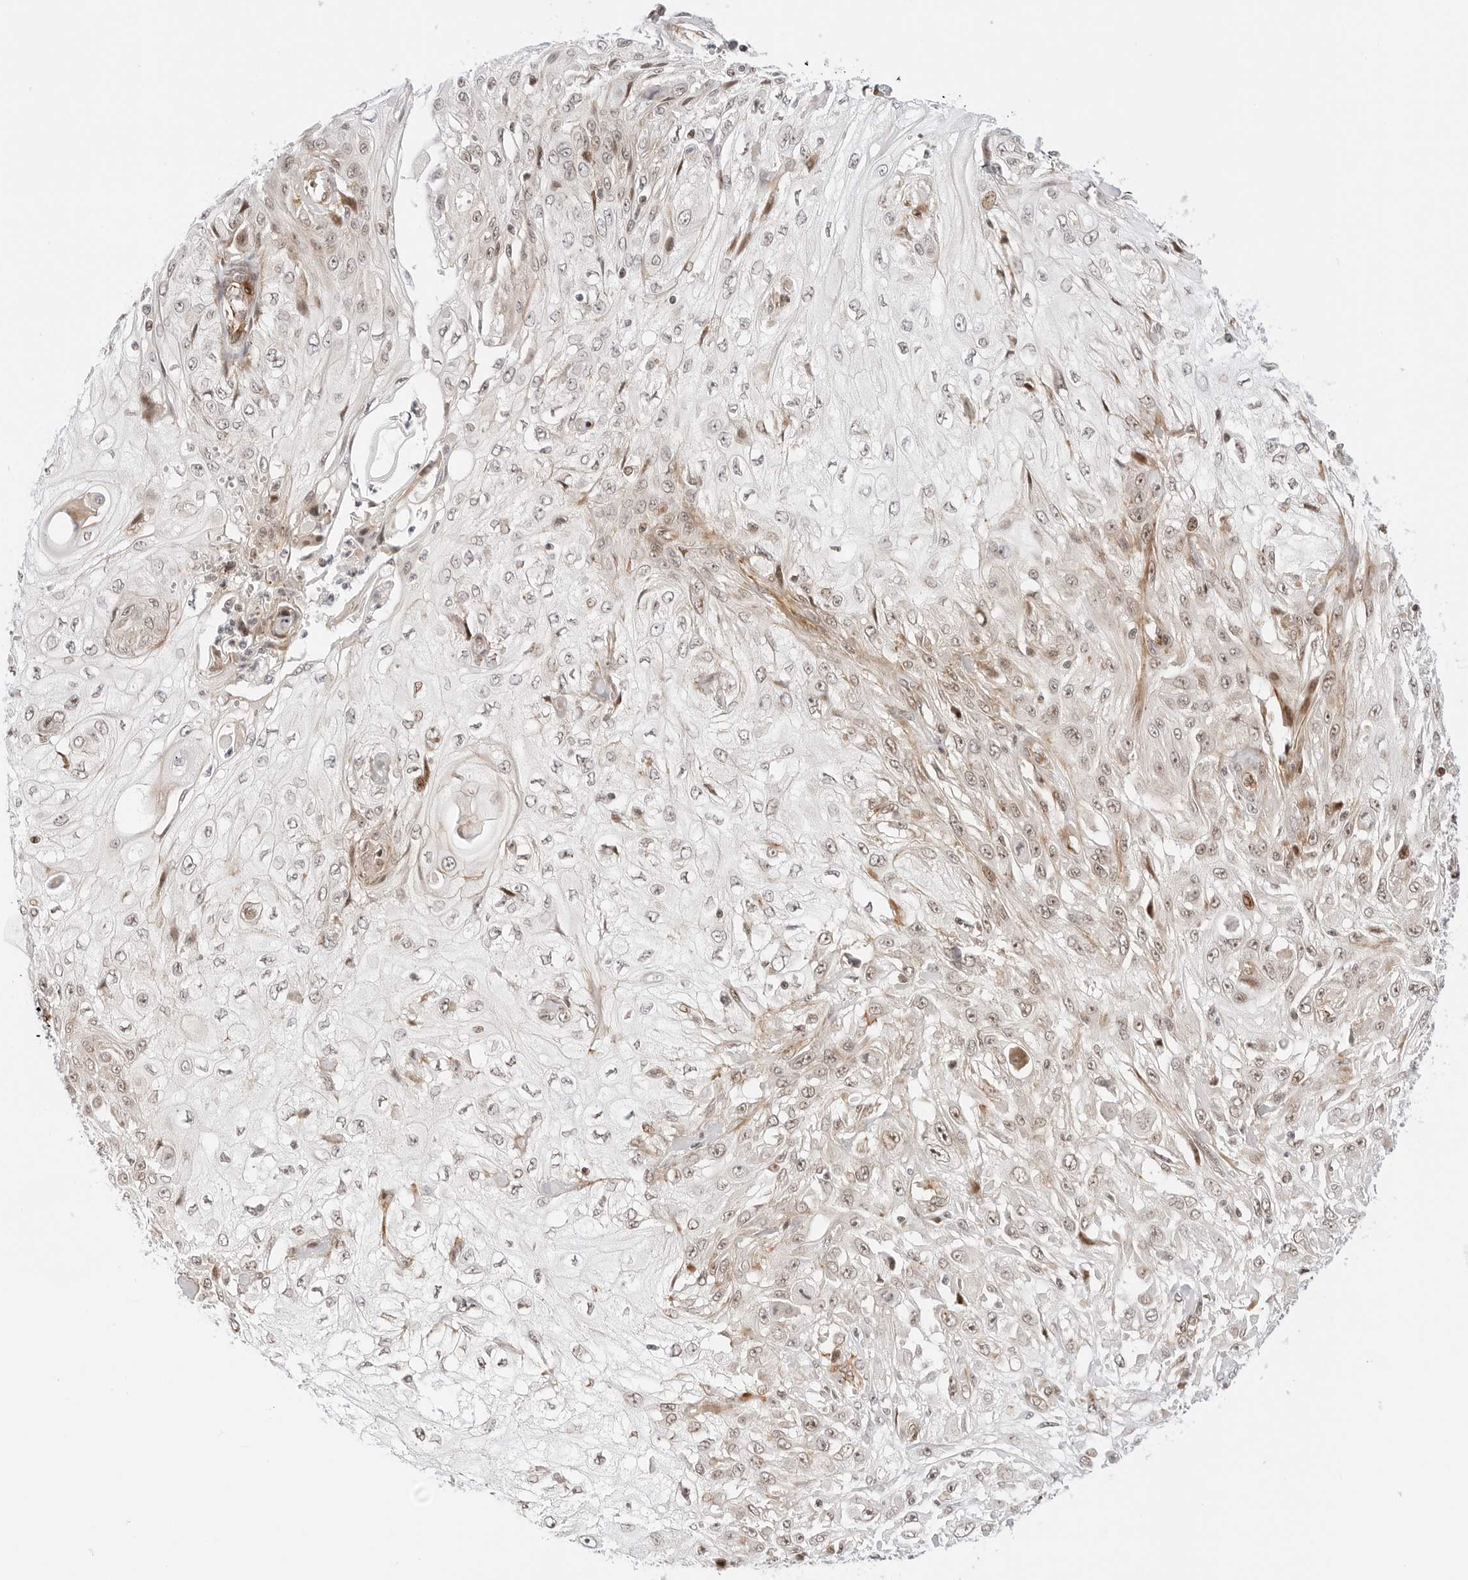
{"staining": {"intensity": "weak", "quantity": "25%-75%", "location": "nuclear"}, "tissue": "skin cancer", "cell_type": "Tumor cells", "image_type": "cancer", "snomed": [{"axis": "morphology", "description": "Squamous cell carcinoma, NOS"}, {"axis": "morphology", "description": "Squamous cell carcinoma, metastatic, NOS"}, {"axis": "topography", "description": "Skin"}, {"axis": "topography", "description": "Lymph node"}], "caption": "Skin cancer (metastatic squamous cell carcinoma) tissue shows weak nuclear expression in approximately 25%-75% of tumor cells", "gene": "ZNF613", "patient": {"sex": "male", "age": 75}}